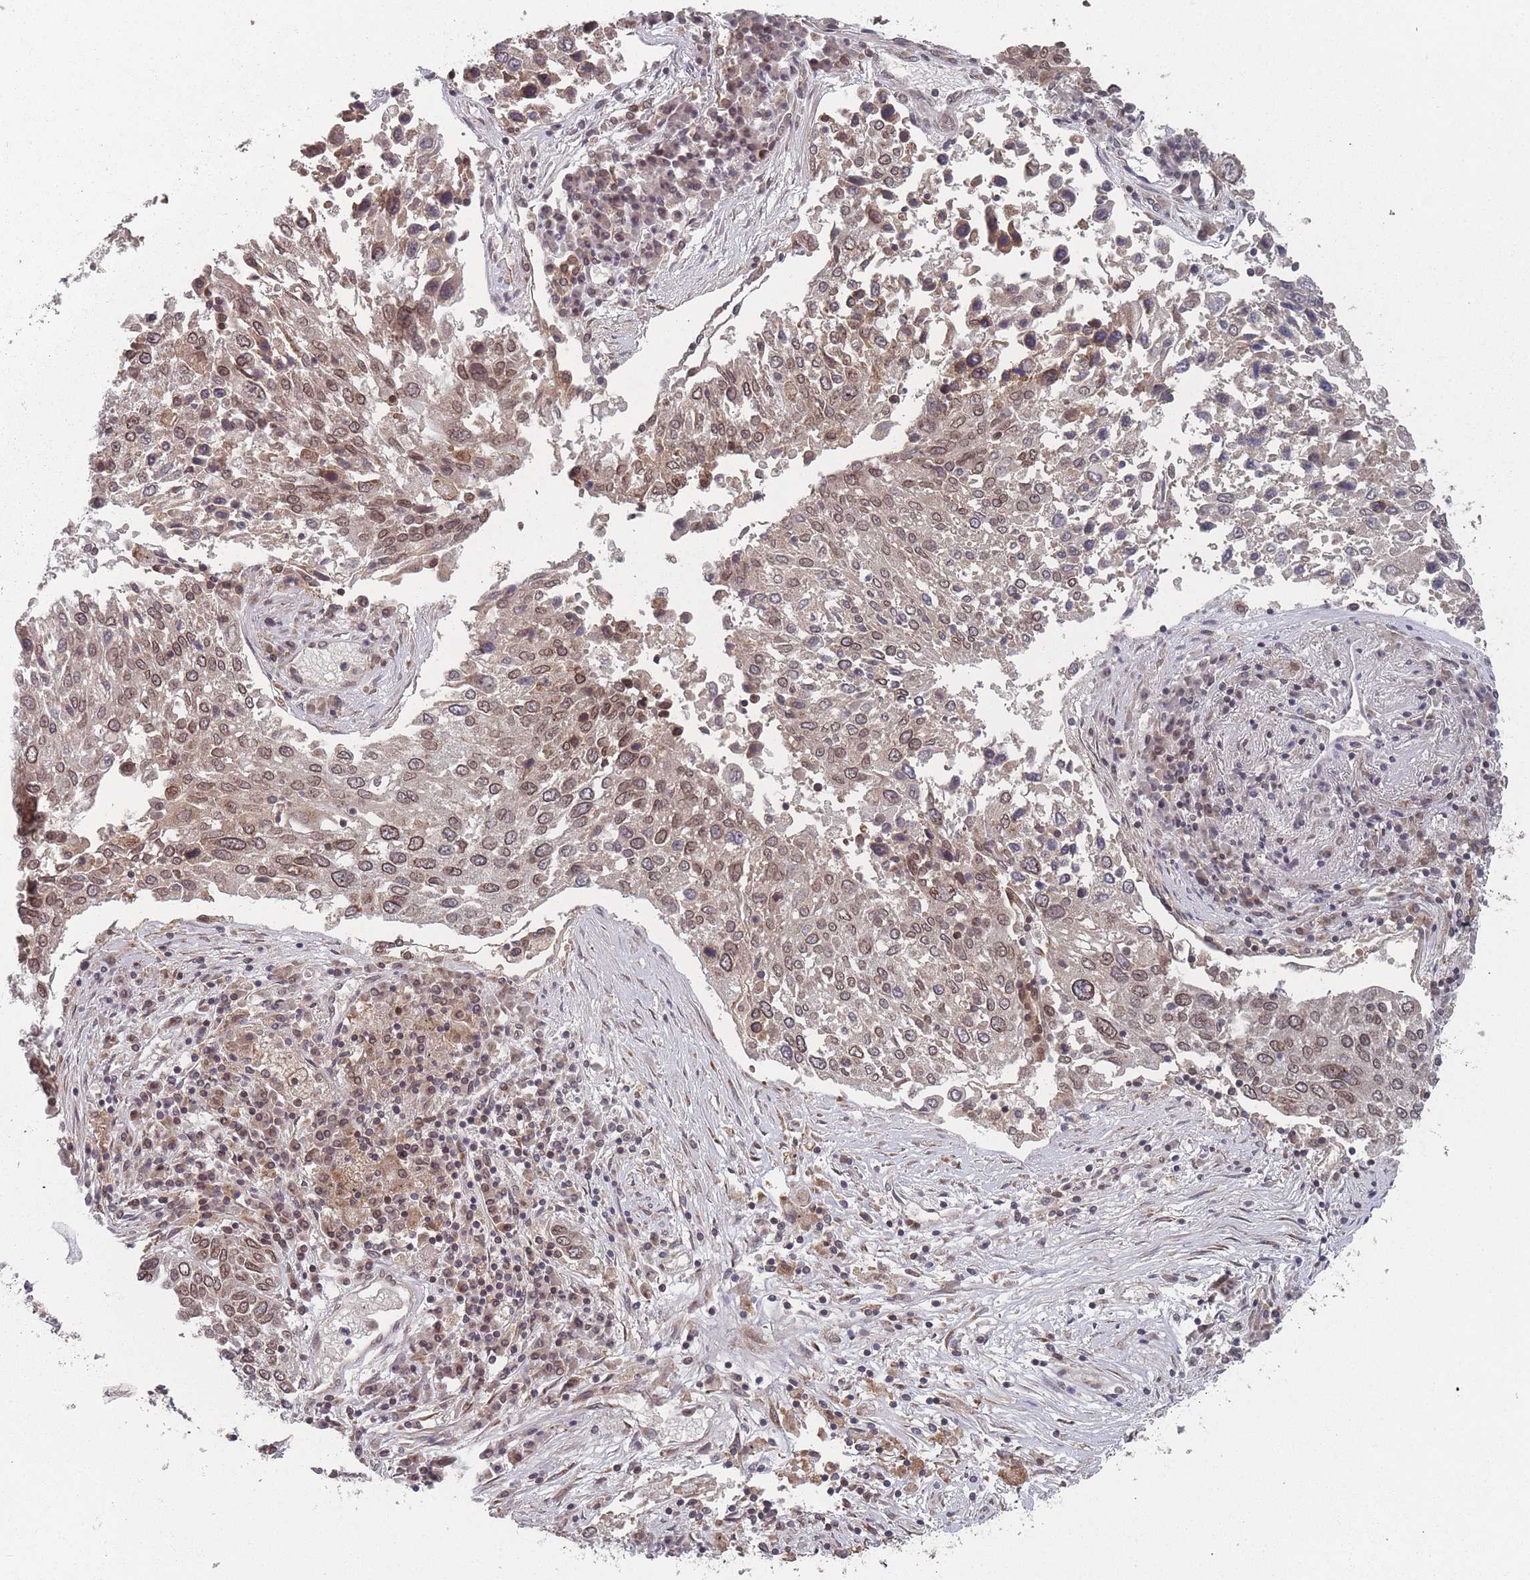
{"staining": {"intensity": "moderate", "quantity": ">75%", "location": "cytoplasmic/membranous,nuclear"}, "tissue": "lung cancer", "cell_type": "Tumor cells", "image_type": "cancer", "snomed": [{"axis": "morphology", "description": "Squamous cell carcinoma, NOS"}, {"axis": "topography", "description": "Lung"}], "caption": "A photomicrograph of lung cancer stained for a protein shows moderate cytoplasmic/membranous and nuclear brown staining in tumor cells.", "gene": "TBC1D25", "patient": {"sex": "male", "age": 65}}